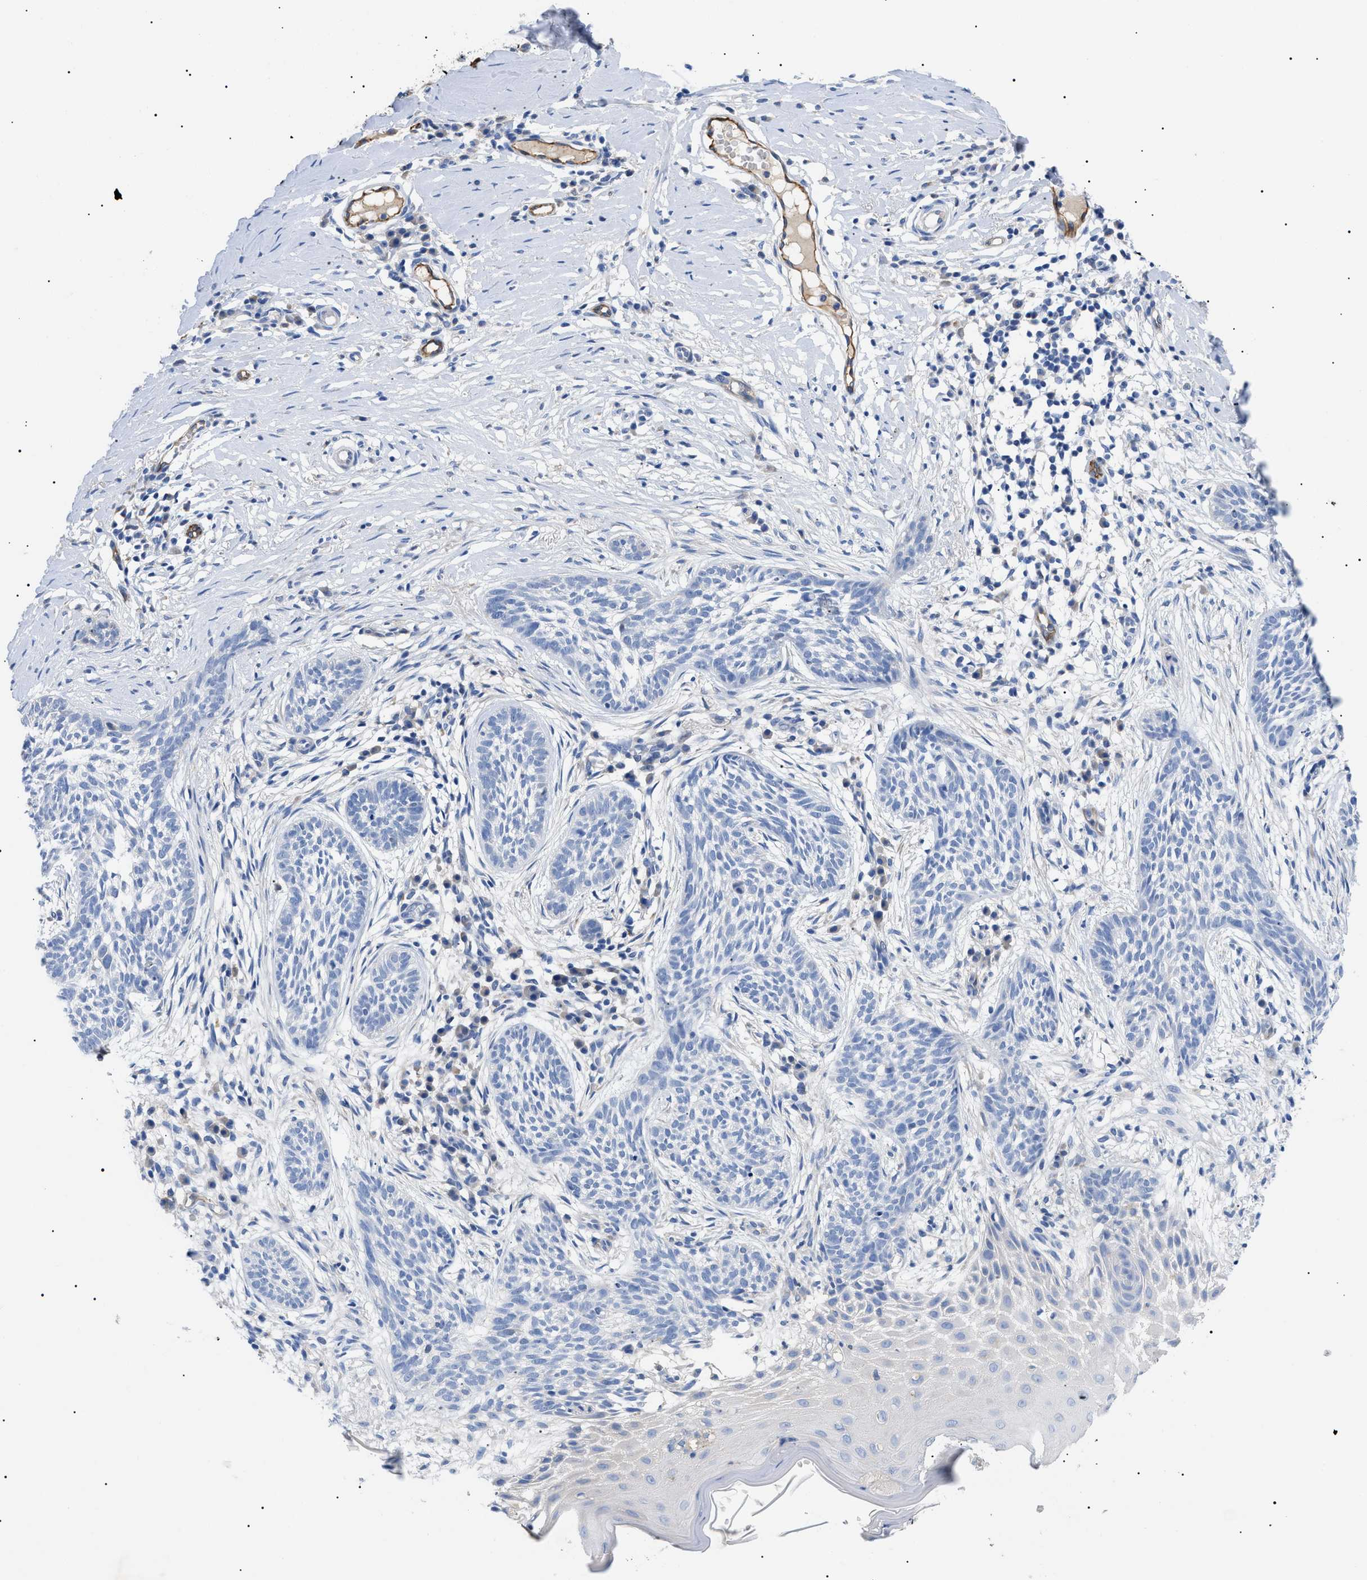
{"staining": {"intensity": "negative", "quantity": "none", "location": "none"}, "tissue": "skin cancer", "cell_type": "Tumor cells", "image_type": "cancer", "snomed": [{"axis": "morphology", "description": "Basal cell carcinoma"}, {"axis": "topography", "description": "Skin"}], "caption": "Image shows no significant protein expression in tumor cells of skin cancer (basal cell carcinoma).", "gene": "ACKR1", "patient": {"sex": "female", "age": 59}}